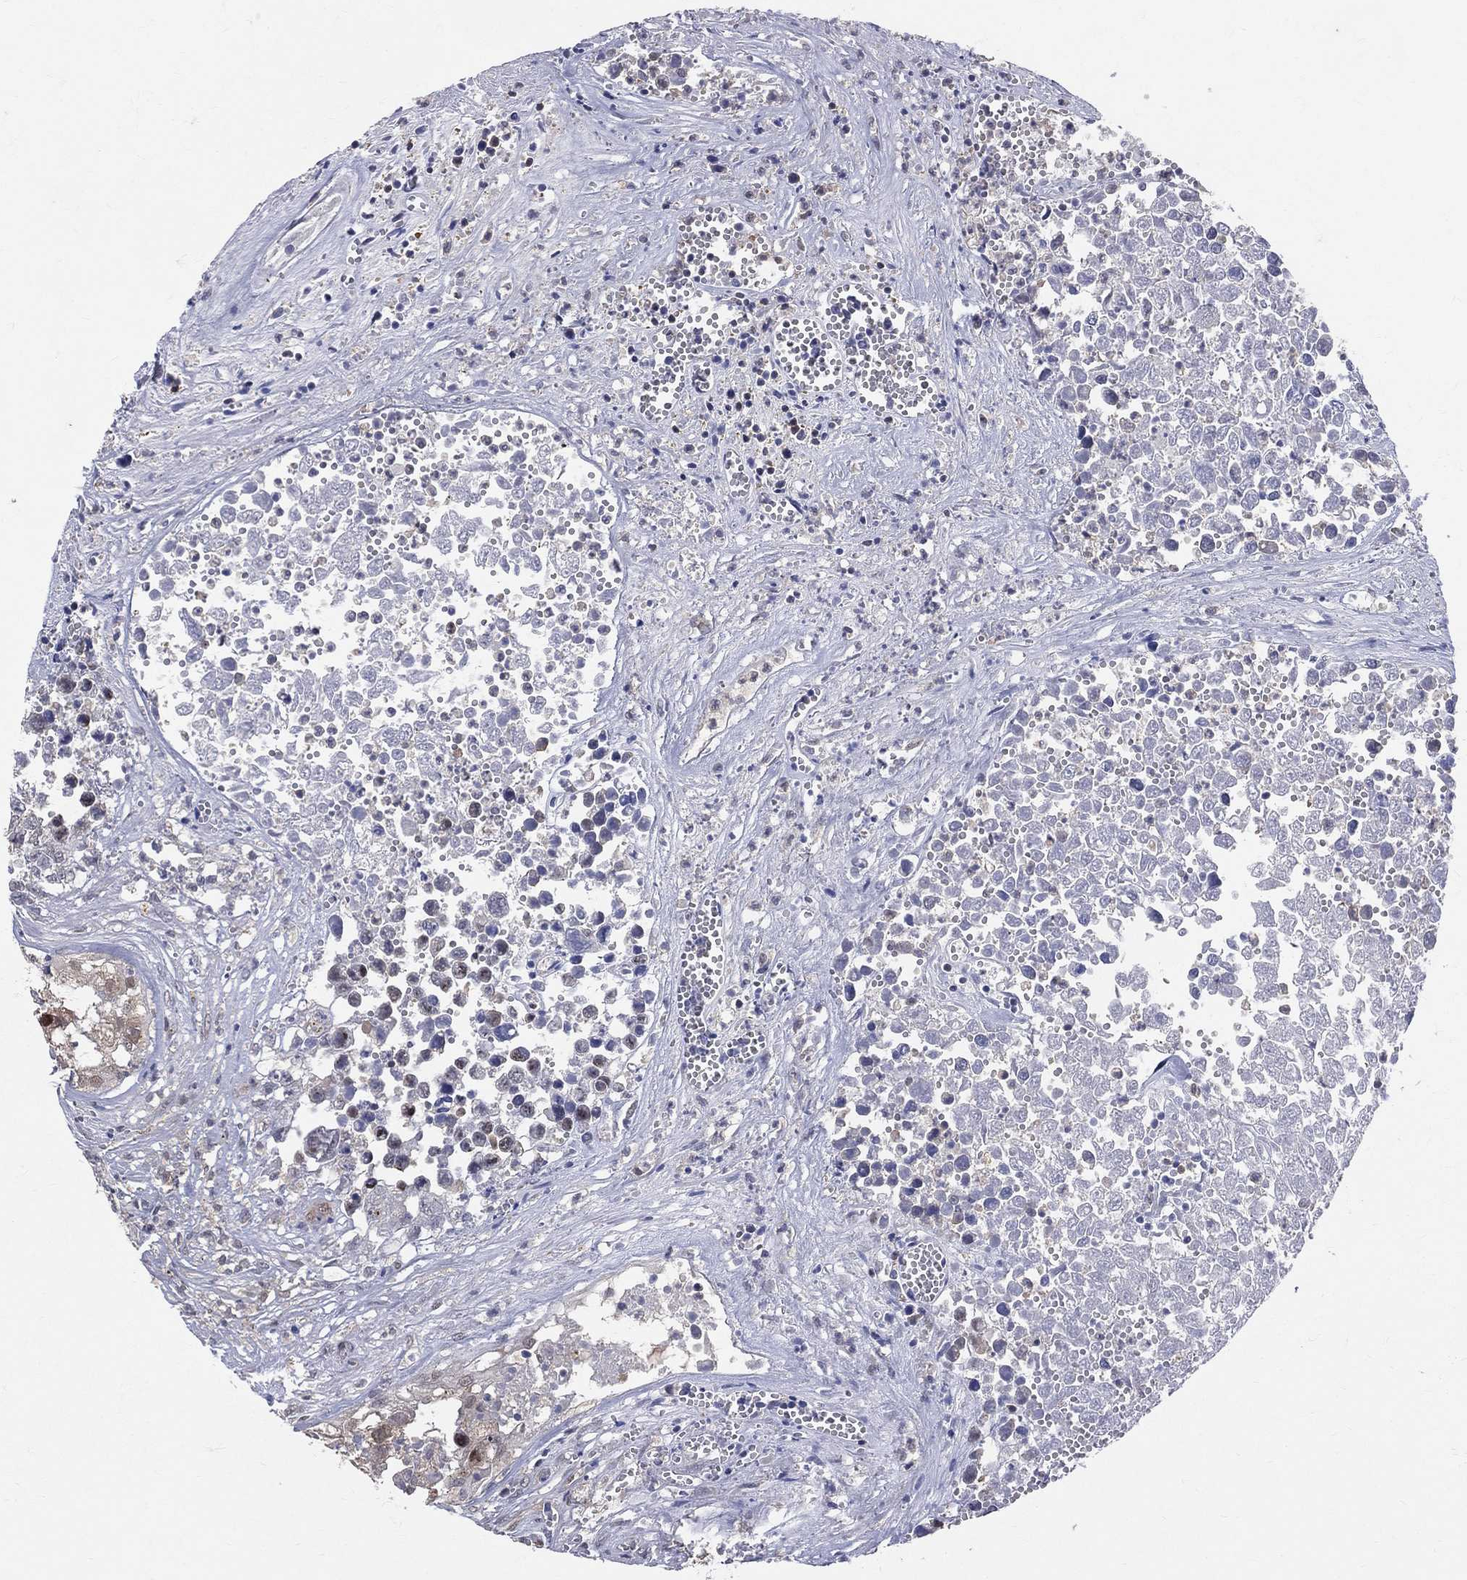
{"staining": {"intensity": "negative", "quantity": "none", "location": "none"}, "tissue": "testis cancer", "cell_type": "Tumor cells", "image_type": "cancer", "snomed": [{"axis": "morphology", "description": "Seminoma, NOS"}, {"axis": "morphology", "description": "Carcinoma, Embryonal, NOS"}, {"axis": "topography", "description": "Testis"}], "caption": "Immunohistochemistry image of human testis cancer stained for a protein (brown), which shows no staining in tumor cells. (DAB immunohistochemistry with hematoxylin counter stain).", "gene": "GMPR2", "patient": {"sex": "male", "age": 22}}